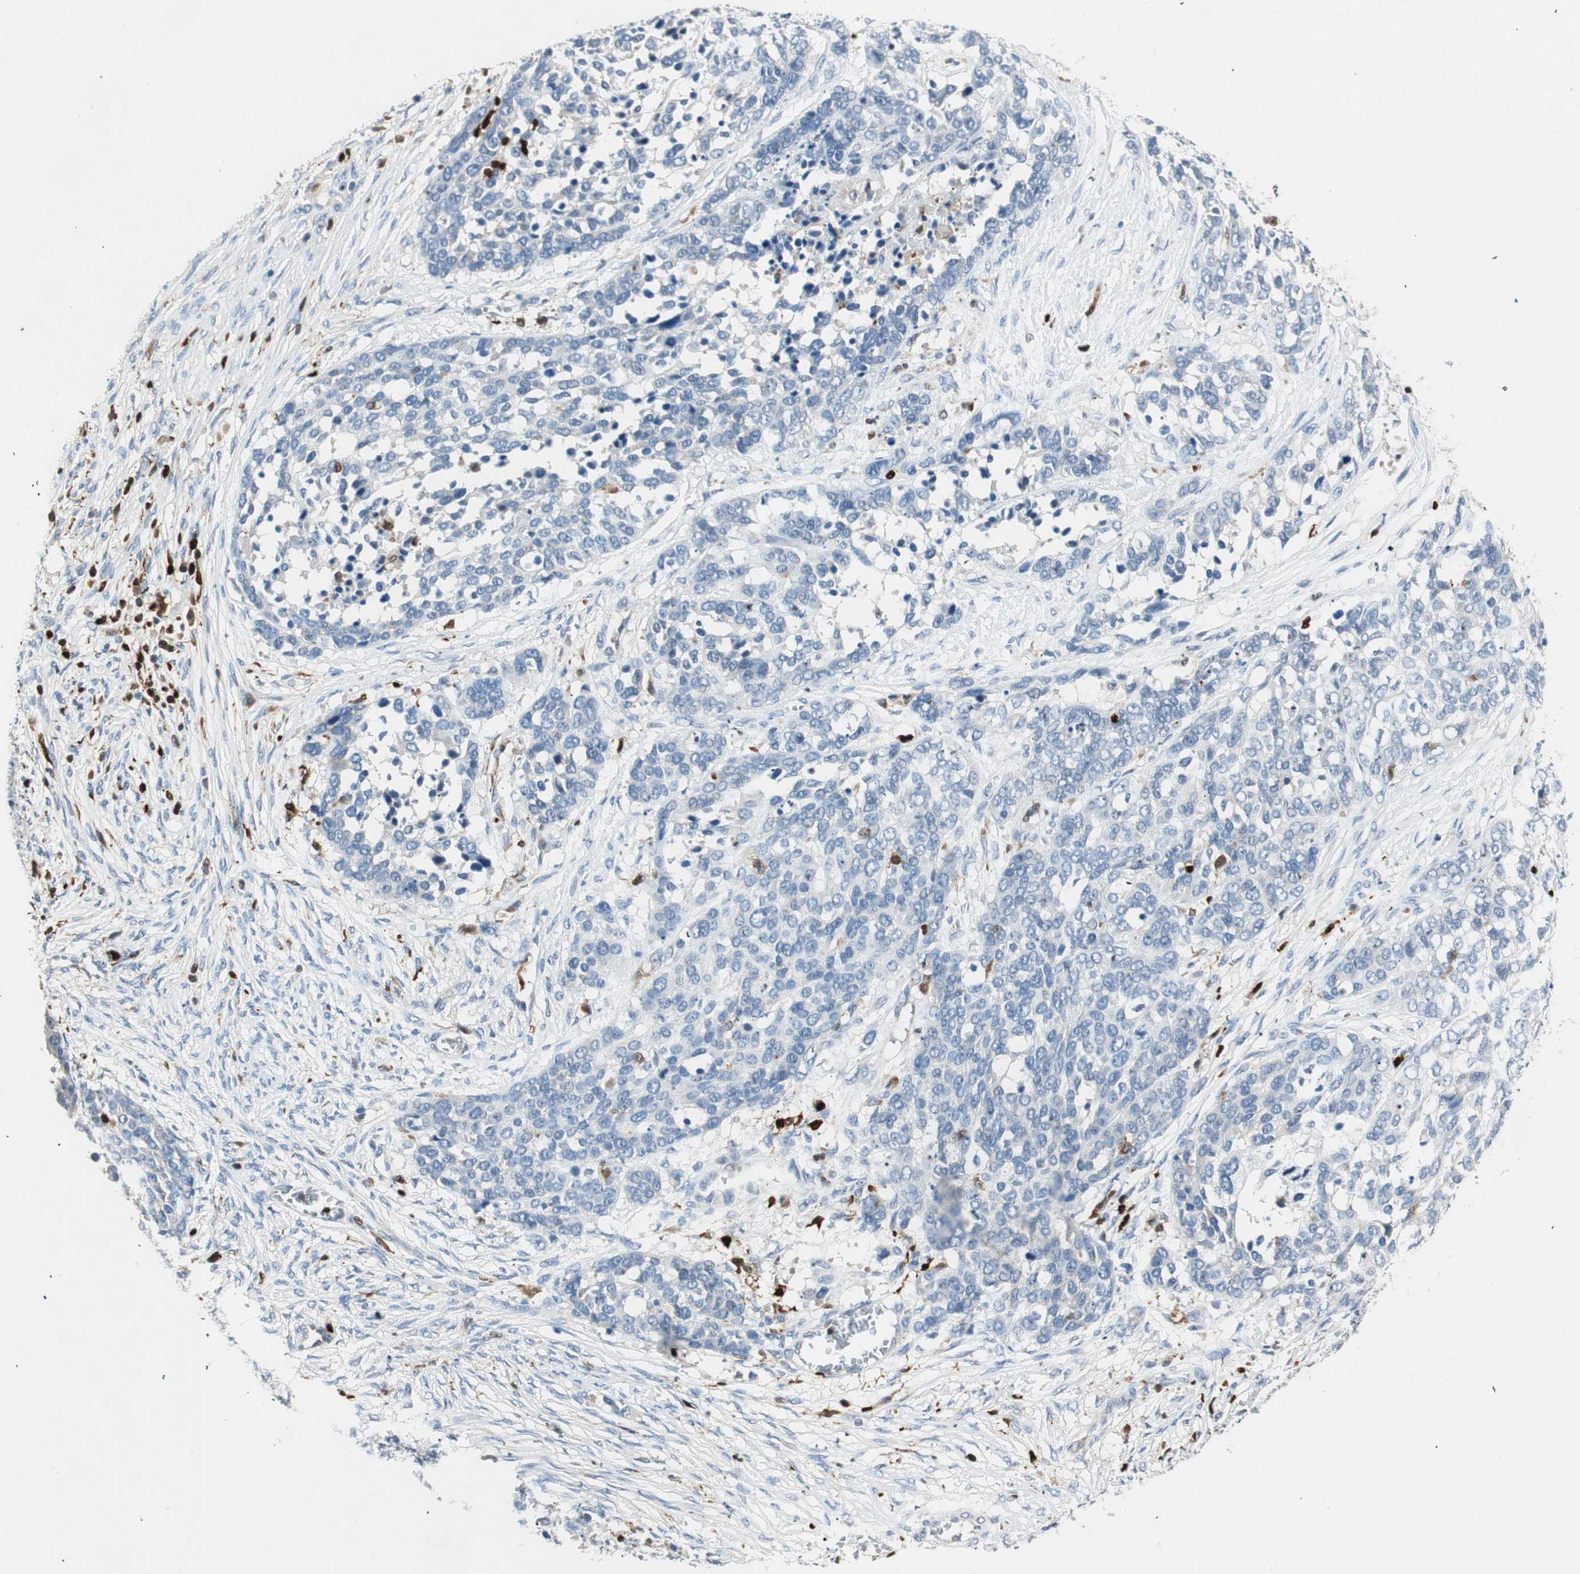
{"staining": {"intensity": "negative", "quantity": "none", "location": "none"}, "tissue": "ovarian cancer", "cell_type": "Tumor cells", "image_type": "cancer", "snomed": [{"axis": "morphology", "description": "Cystadenocarcinoma, serous, NOS"}, {"axis": "topography", "description": "Ovary"}], "caption": "Tumor cells show no significant protein staining in ovarian cancer.", "gene": "COTL1", "patient": {"sex": "female", "age": 44}}